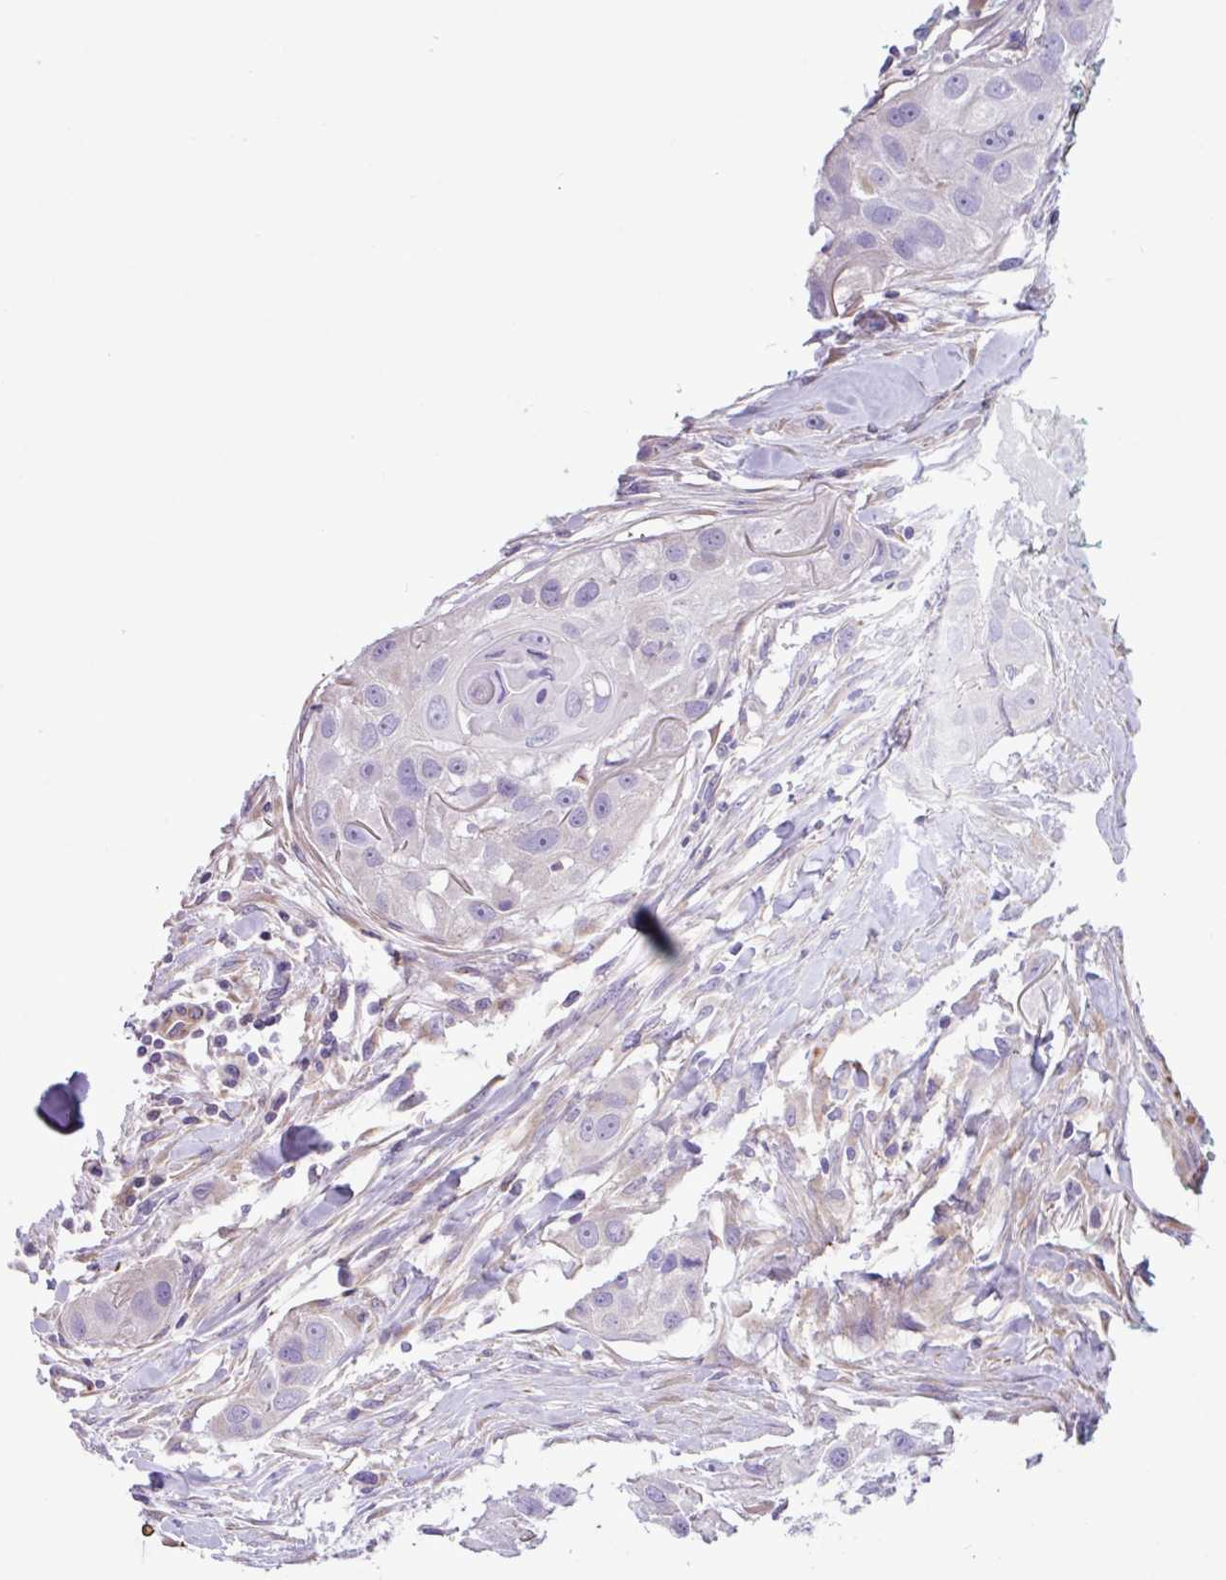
{"staining": {"intensity": "negative", "quantity": "none", "location": "none"}, "tissue": "head and neck cancer", "cell_type": "Tumor cells", "image_type": "cancer", "snomed": [{"axis": "morphology", "description": "Normal tissue, NOS"}, {"axis": "morphology", "description": "Squamous cell carcinoma, NOS"}, {"axis": "topography", "description": "Skeletal muscle"}, {"axis": "topography", "description": "Head-Neck"}], "caption": "High power microscopy image of an immunohistochemistry (IHC) image of head and neck cancer, revealing no significant staining in tumor cells.", "gene": "MRM2", "patient": {"sex": "male", "age": 51}}